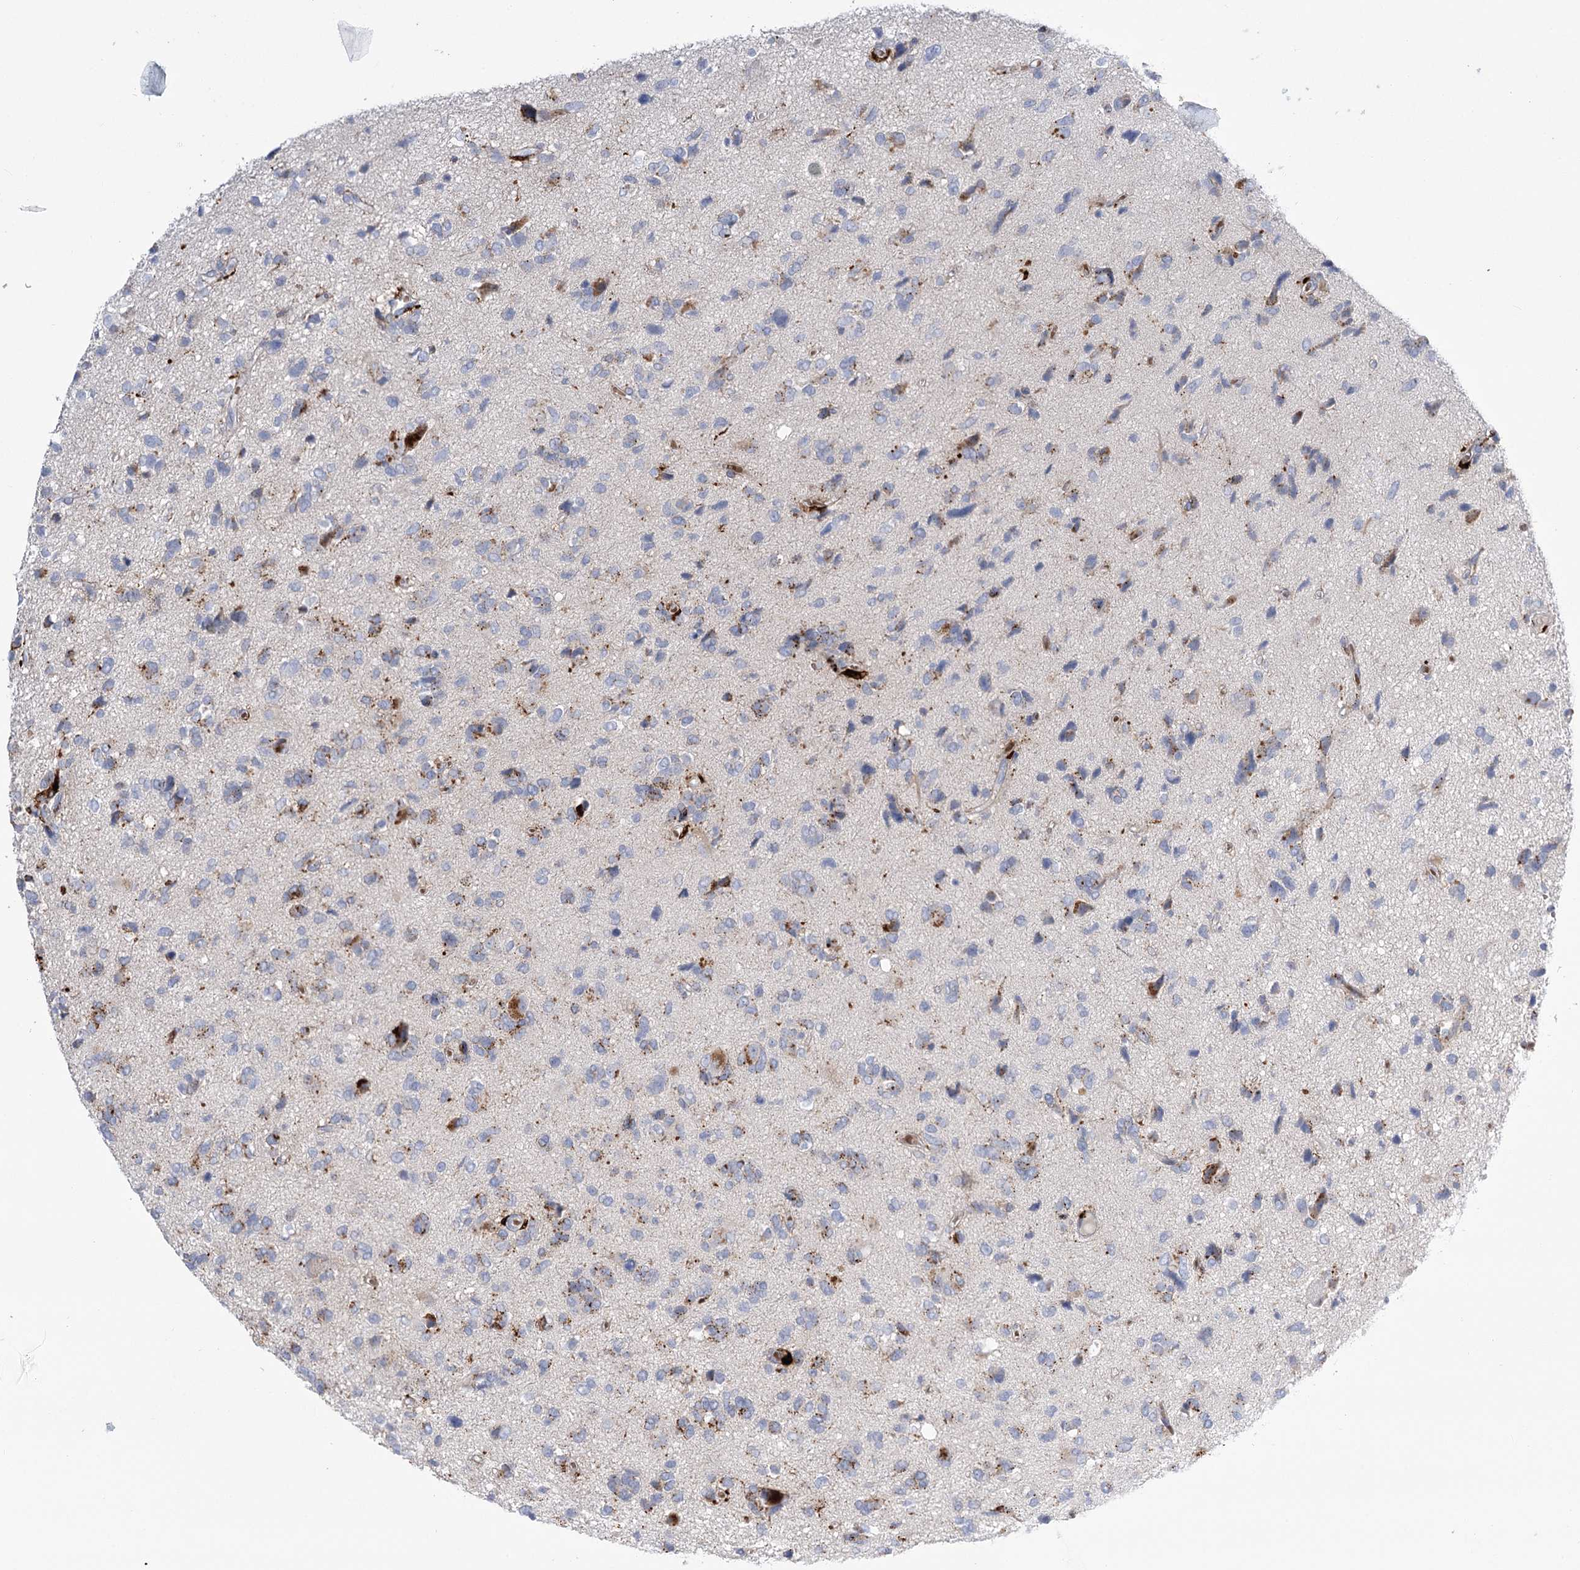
{"staining": {"intensity": "negative", "quantity": "none", "location": "none"}, "tissue": "glioma", "cell_type": "Tumor cells", "image_type": "cancer", "snomed": [{"axis": "morphology", "description": "Glioma, malignant, High grade"}, {"axis": "topography", "description": "Brain"}], "caption": "Tumor cells are negative for protein expression in human glioma. Nuclei are stained in blue.", "gene": "SIAE", "patient": {"sex": "female", "age": 59}}